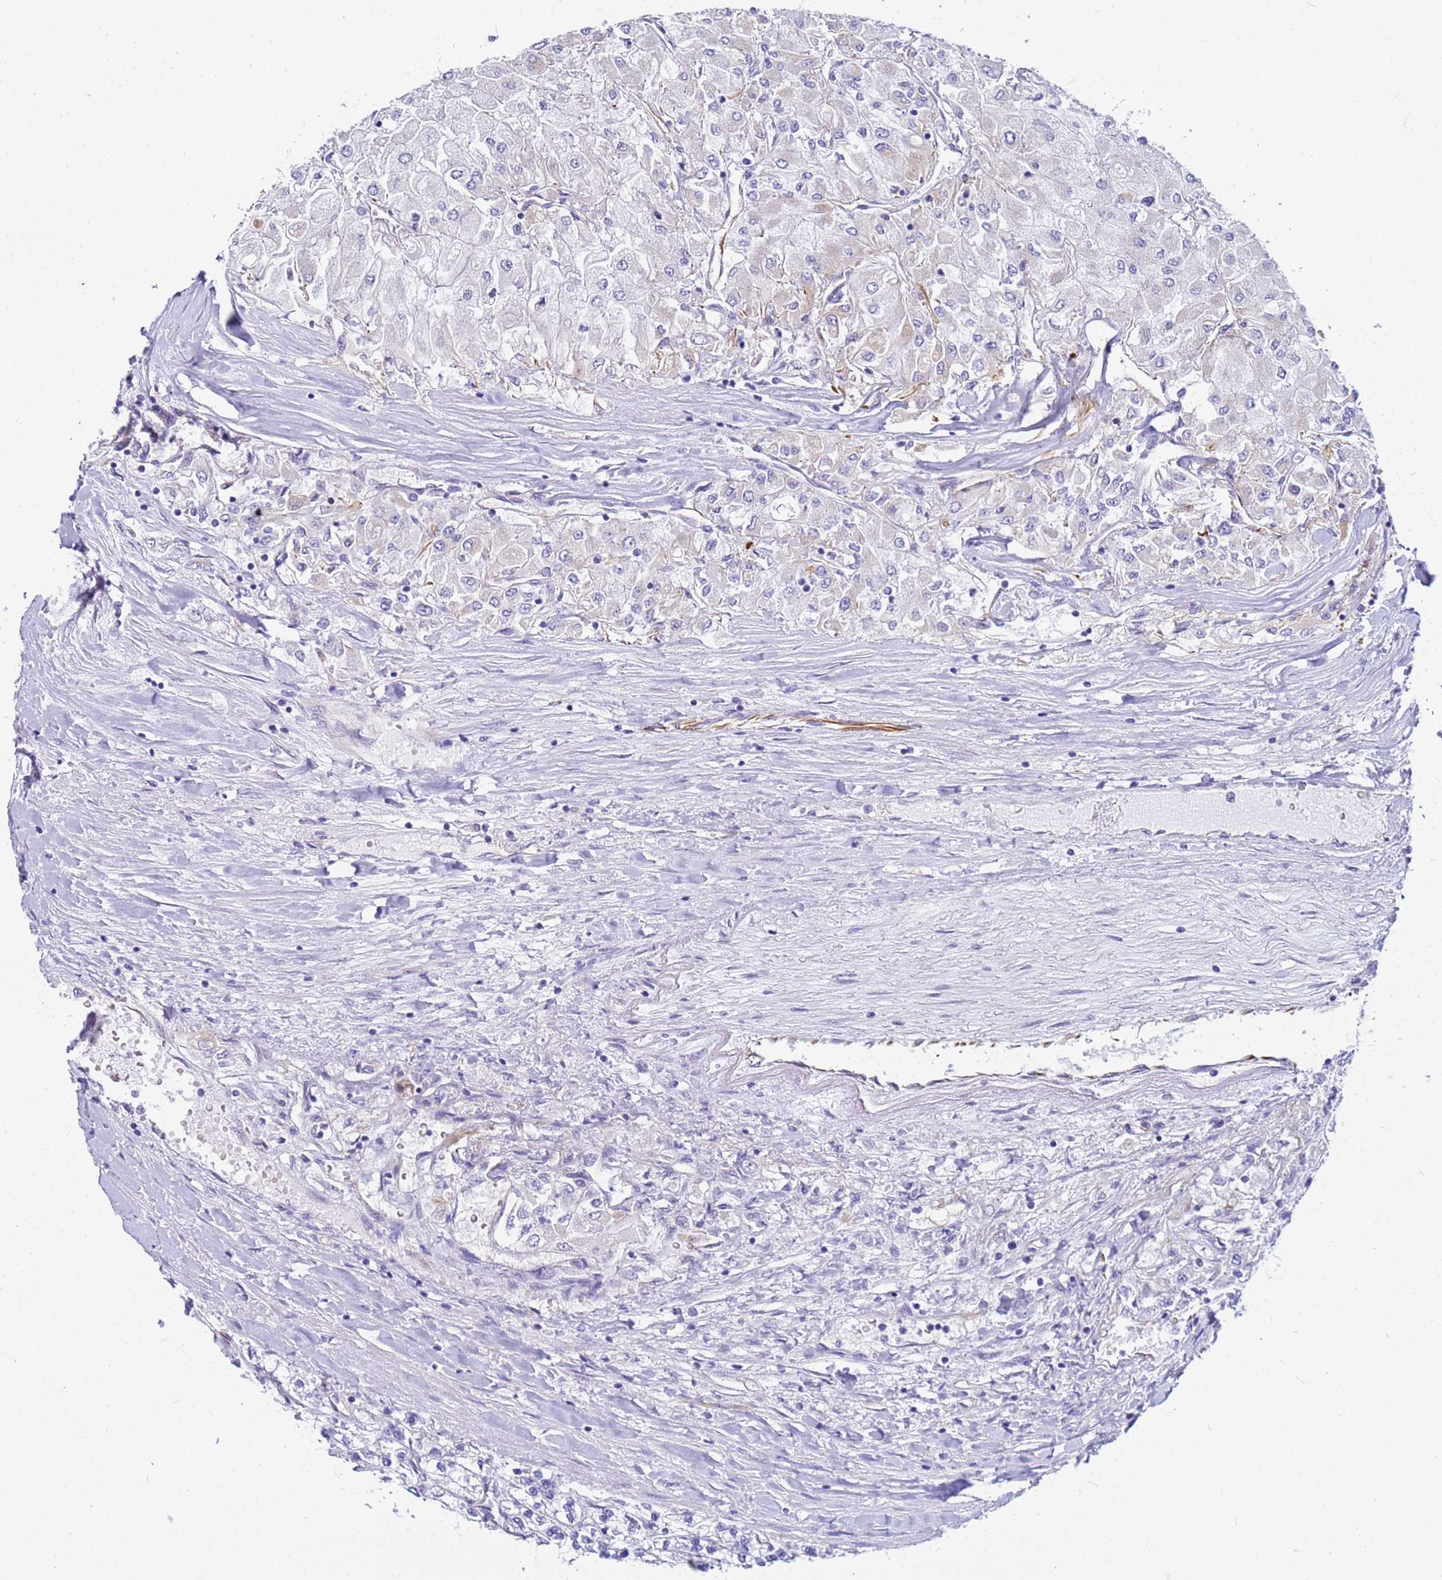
{"staining": {"intensity": "negative", "quantity": "none", "location": "none"}, "tissue": "renal cancer", "cell_type": "Tumor cells", "image_type": "cancer", "snomed": [{"axis": "morphology", "description": "Adenocarcinoma, NOS"}, {"axis": "topography", "description": "Kidney"}], "caption": "This image is of renal adenocarcinoma stained with IHC to label a protein in brown with the nuclei are counter-stained blue. There is no positivity in tumor cells.", "gene": "UBXN2B", "patient": {"sex": "male", "age": 80}}